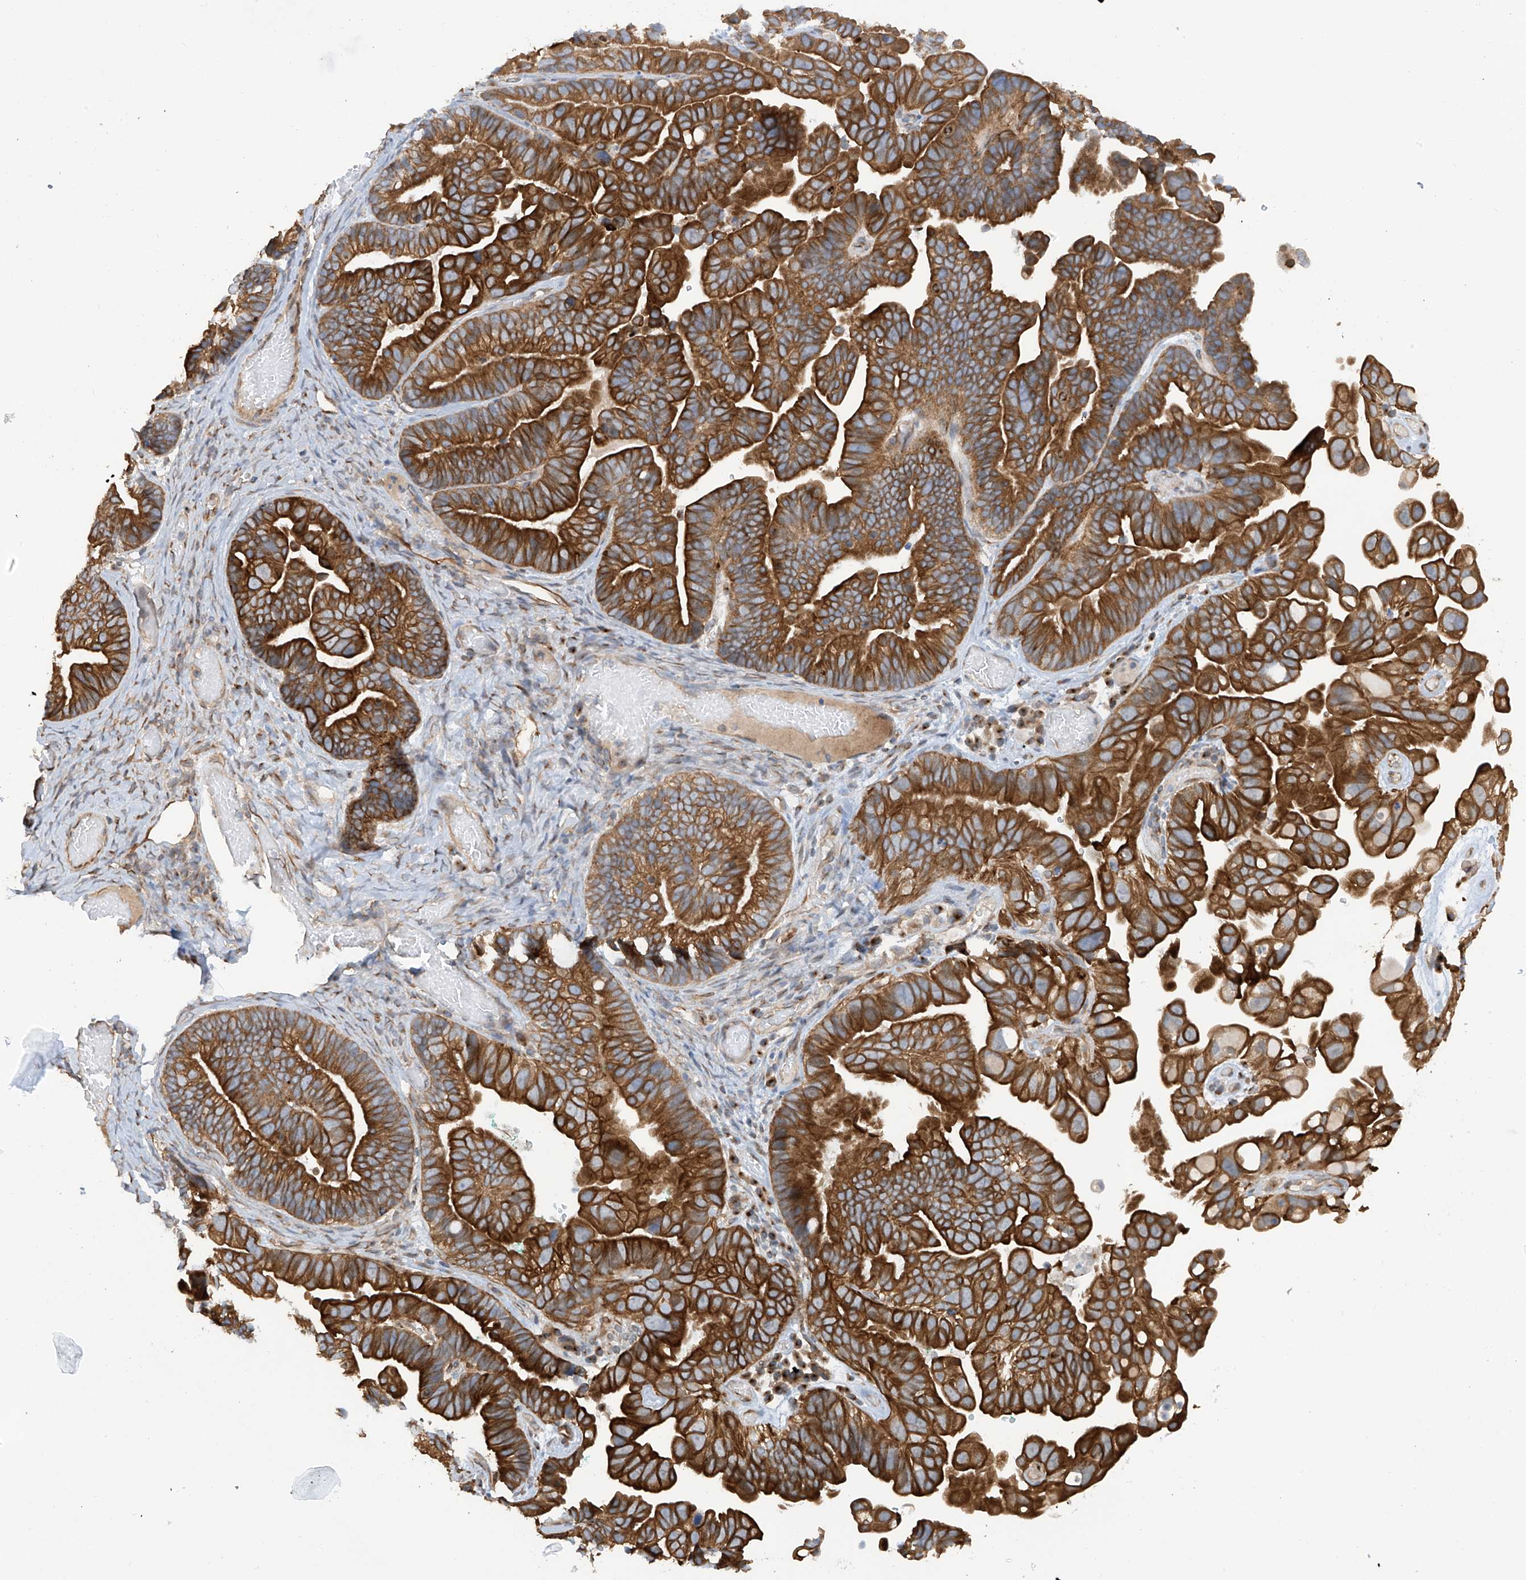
{"staining": {"intensity": "strong", "quantity": ">75%", "location": "cytoplasmic/membranous"}, "tissue": "ovarian cancer", "cell_type": "Tumor cells", "image_type": "cancer", "snomed": [{"axis": "morphology", "description": "Cystadenocarcinoma, serous, NOS"}, {"axis": "topography", "description": "Ovary"}], "caption": "This photomicrograph displays ovarian serous cystadenocarcinoma stained with IHC to label a protein in brown. The cytoplasmic/membranous of tumor cells show strong positivity for the protein. Nuclei are counter-stained blue.", "gene": "RPAIN", "patient": {"sex": "female", "age": 56}}